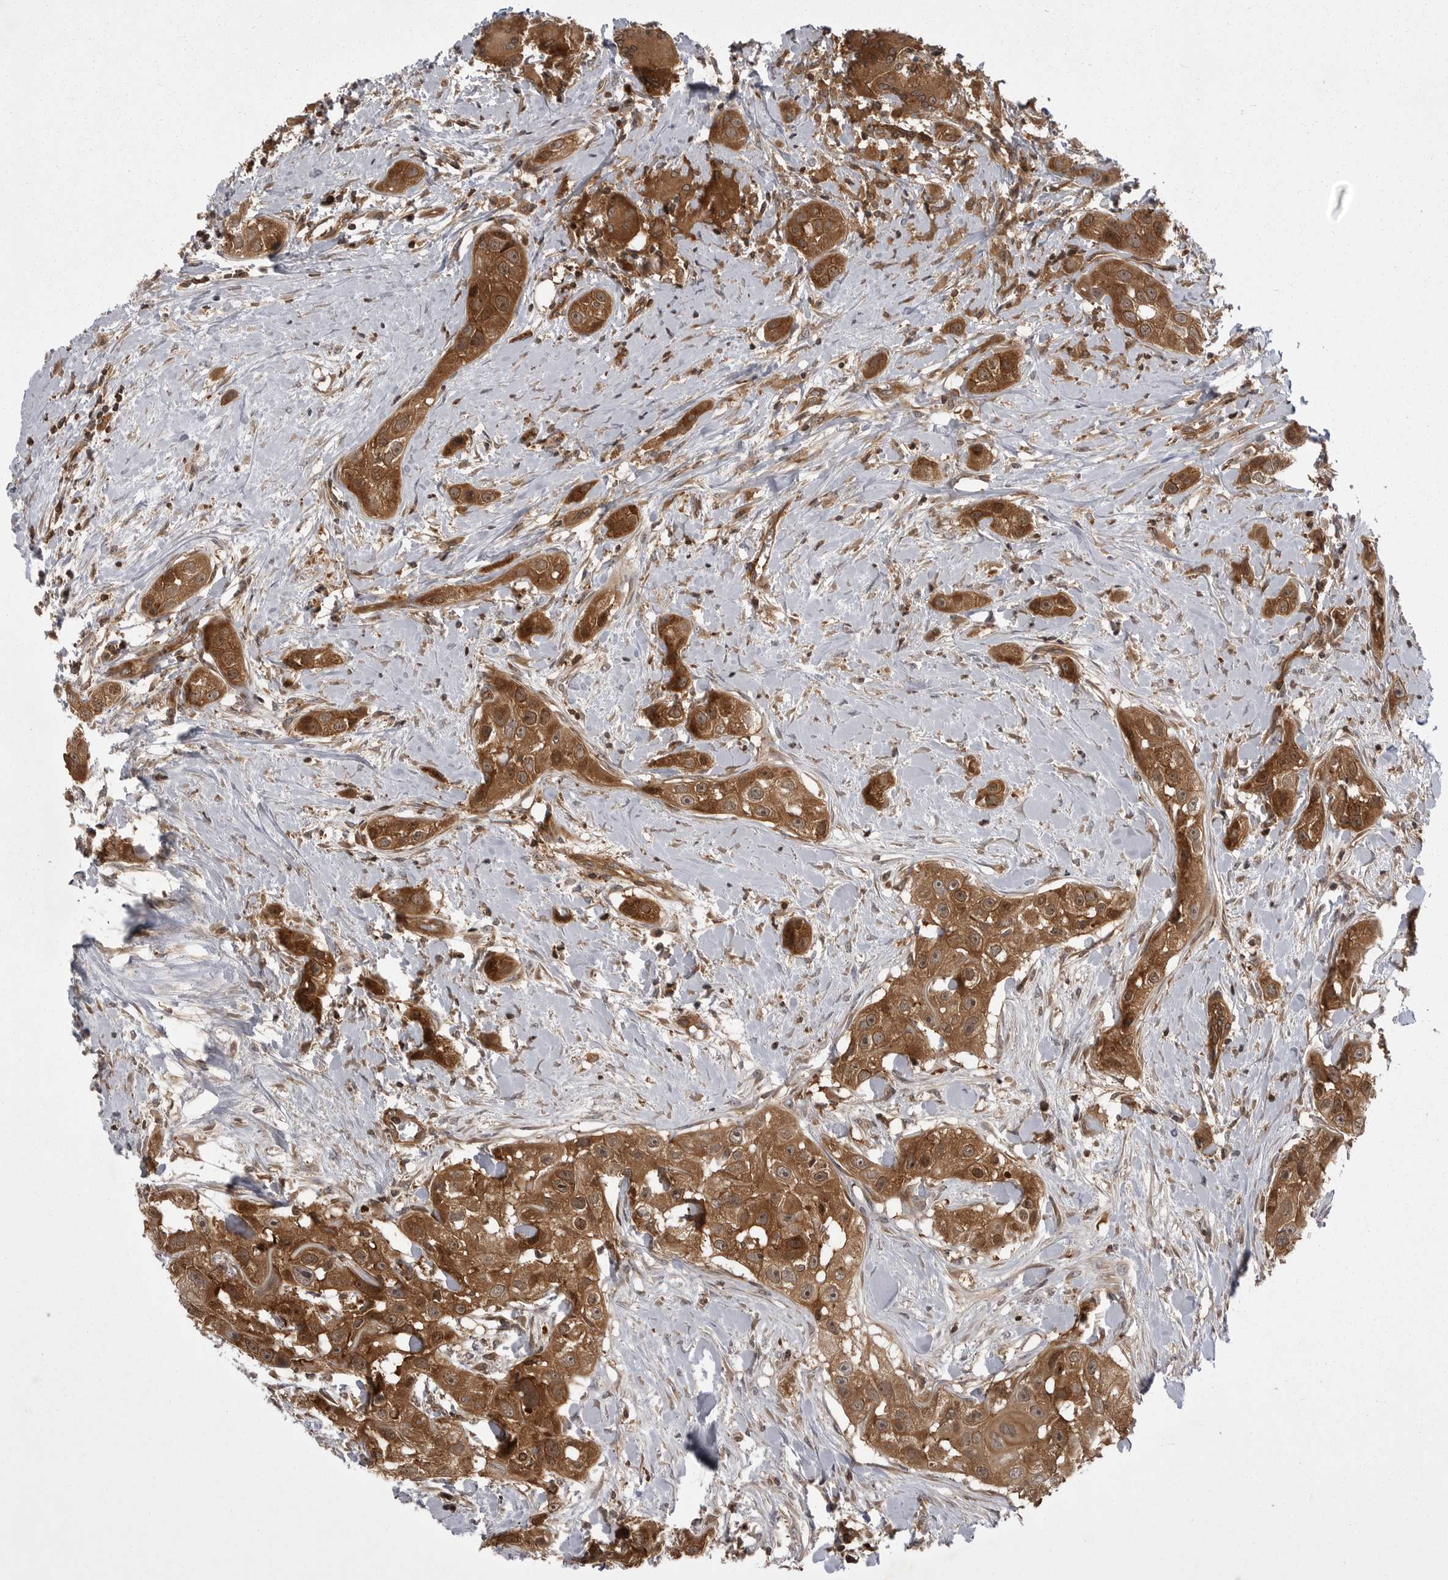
{"staining": {"intensity": "strong", "quantity": ">75%", "location": "cytoplasmic/membranous,nuclear"}, "tissue": "head and neck cancer", "cell_type": "Tumor cells", "image_type": "cancer", "snomed": [{"axis": "morphology", "description": "Normal tissue, NOS"}, {"axis": "morphology", "description": "Squamous cell carcinoma, NOS"}, {"axis": "topography", "description": "Skeletal muscle"}, {"axis": "topography", "description": "Head-Neck"}], "caption": "Squamous cell carcinoma (head and neck) tissue reveals strong cytoplasmic/membranous and nuclear expression in about >75% of tumor cells", "gene": "STK24", "patient": {"sex": "male", "age": 51}}